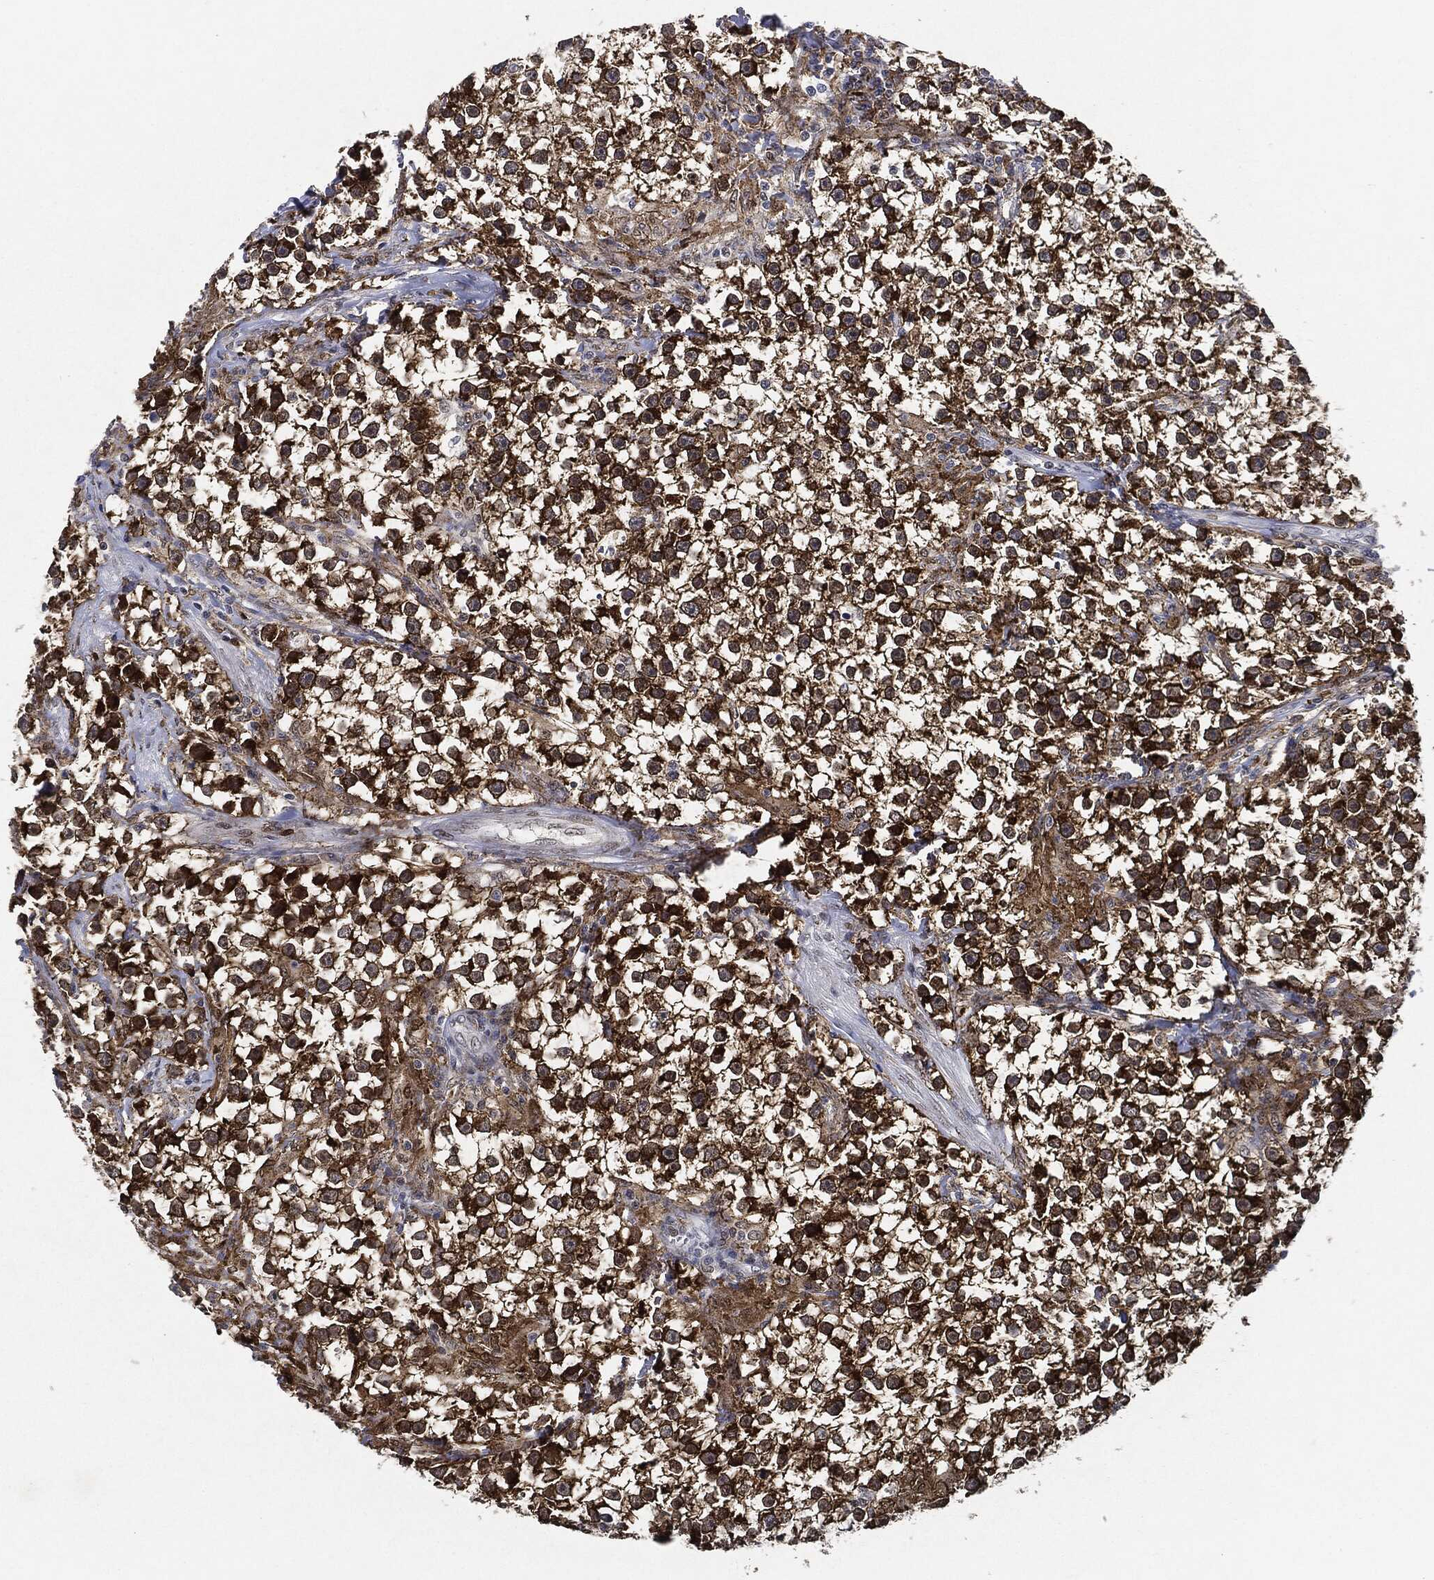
{"staining": {"intensity": "strong", "quantity": ">75%", "location": "cytoplasmic/membranous"}, "tissue": "testis cancer", "cell_type": "Tumor cells", "image_type": "cancer", "snomed": [{"axis": "morphology", "description": "Seminoma, NOS"}, {"axis": "topography", "description": "Testis"}], "caption": "This micrograph displays immunohistochemistry (IHC) staining of testis cancer (seminoma), with high strong cytoplasmic/membranous positivity in about >75% of tumor cells.", "gene": "NANOS3", "patient": {"sex": "male", "age": 59}}